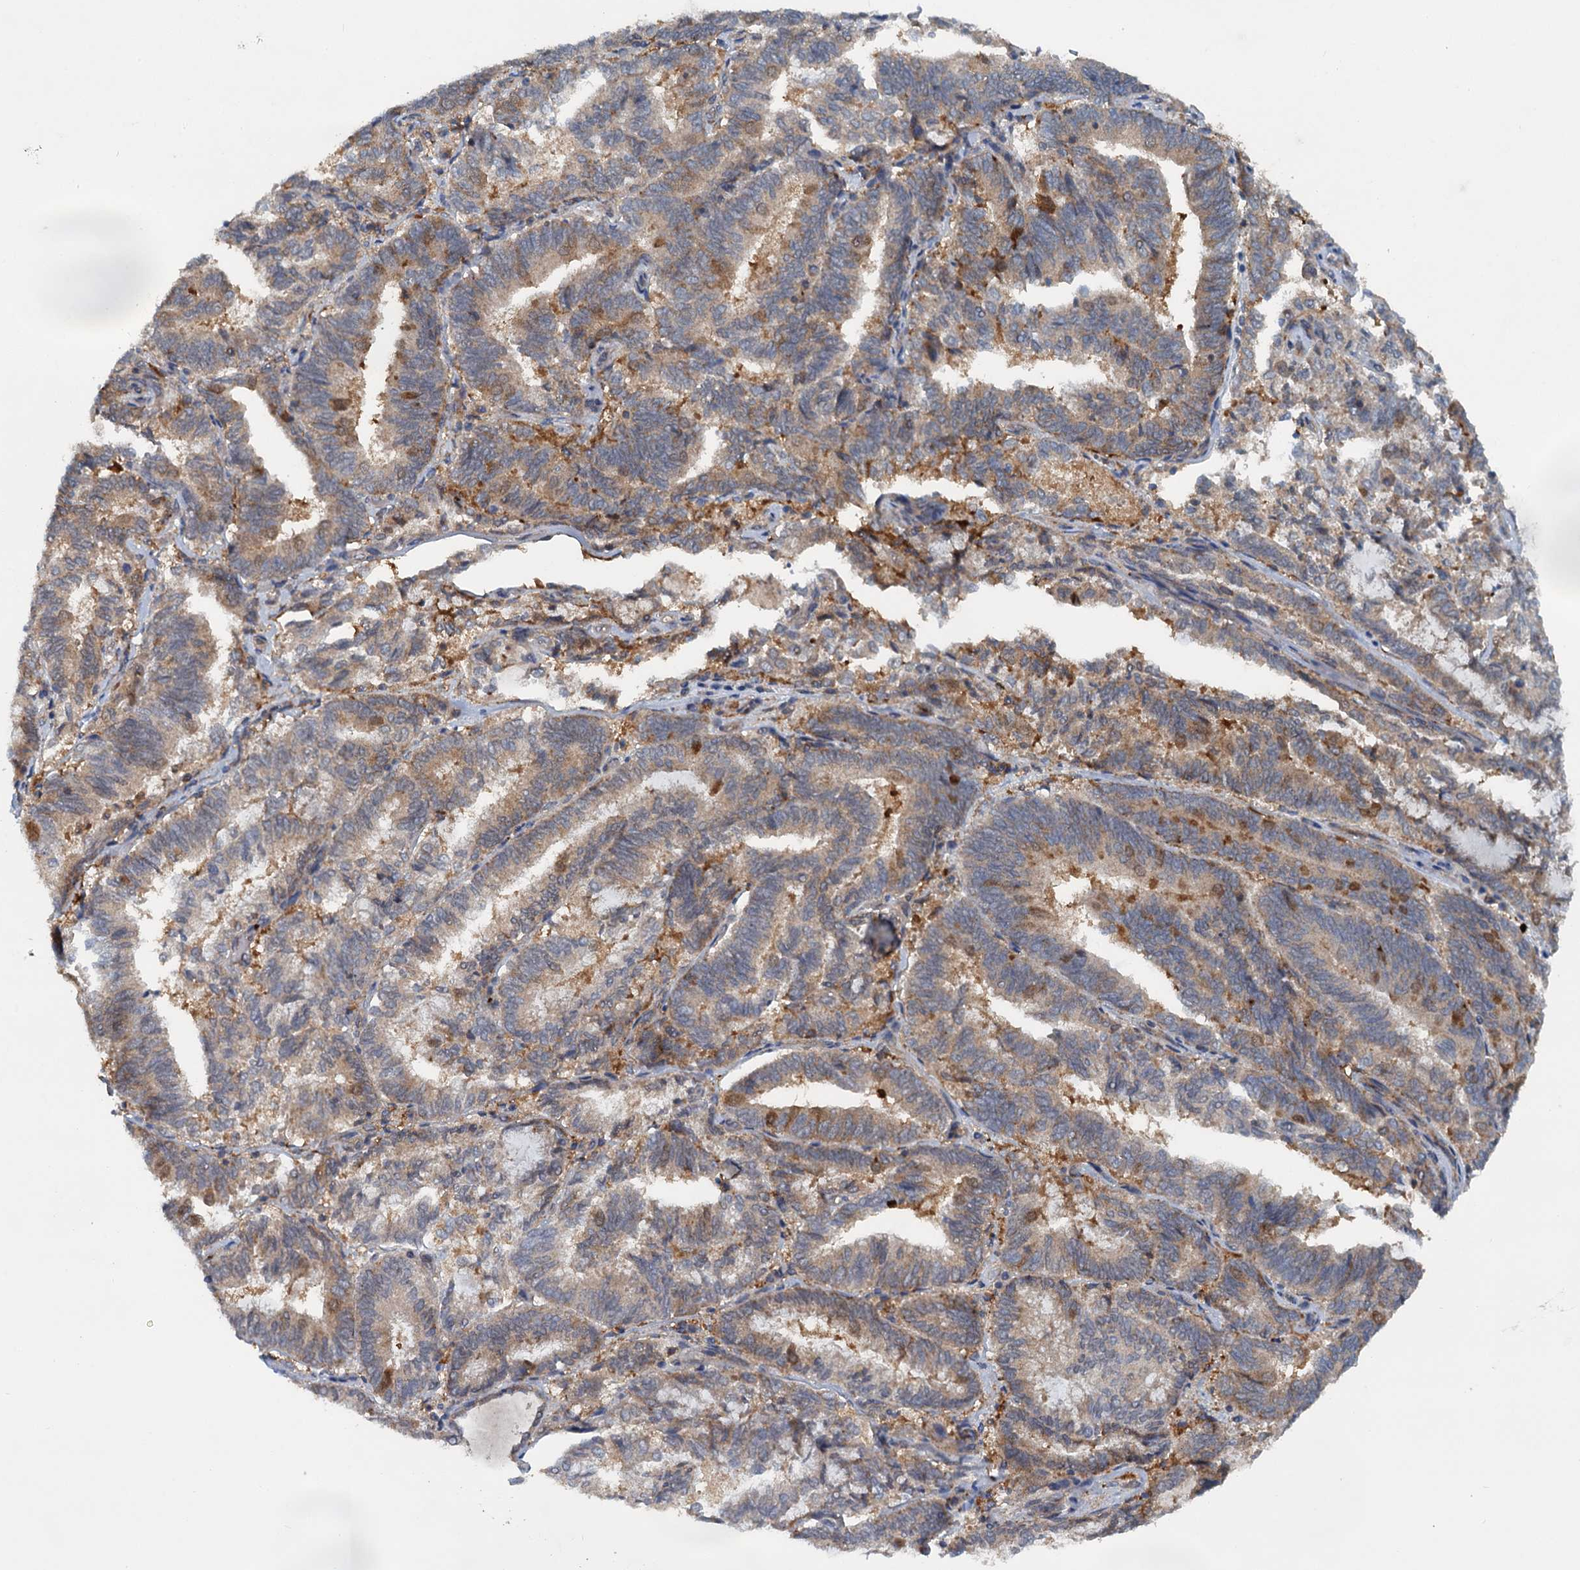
{"staining": {"intensity": "moderate", "quantity": "25%-75%", "location": "cytoplasmic/membranous"}, "tissue": "endometrial cancer", "cell_type": "Tumor cells", "image_type": "cancer", "snomed": [{"axis": "morphology", "description": "Adenocarcinoma, NOS"}, {"axis": "topography", "description": "Endometrium"}], "caption": "Adenocarcinoma (endometrial) tissue demonstrates moderate cytoplasmic/membranous expression in approximately 25%-75% of tumor cells, visualized by immunohistochemistry. (brown staining indicates protein expression, while blue staining denotes nuclei).", "gene": "GCLM", "patient": {"sex": "female", "age": 80}}